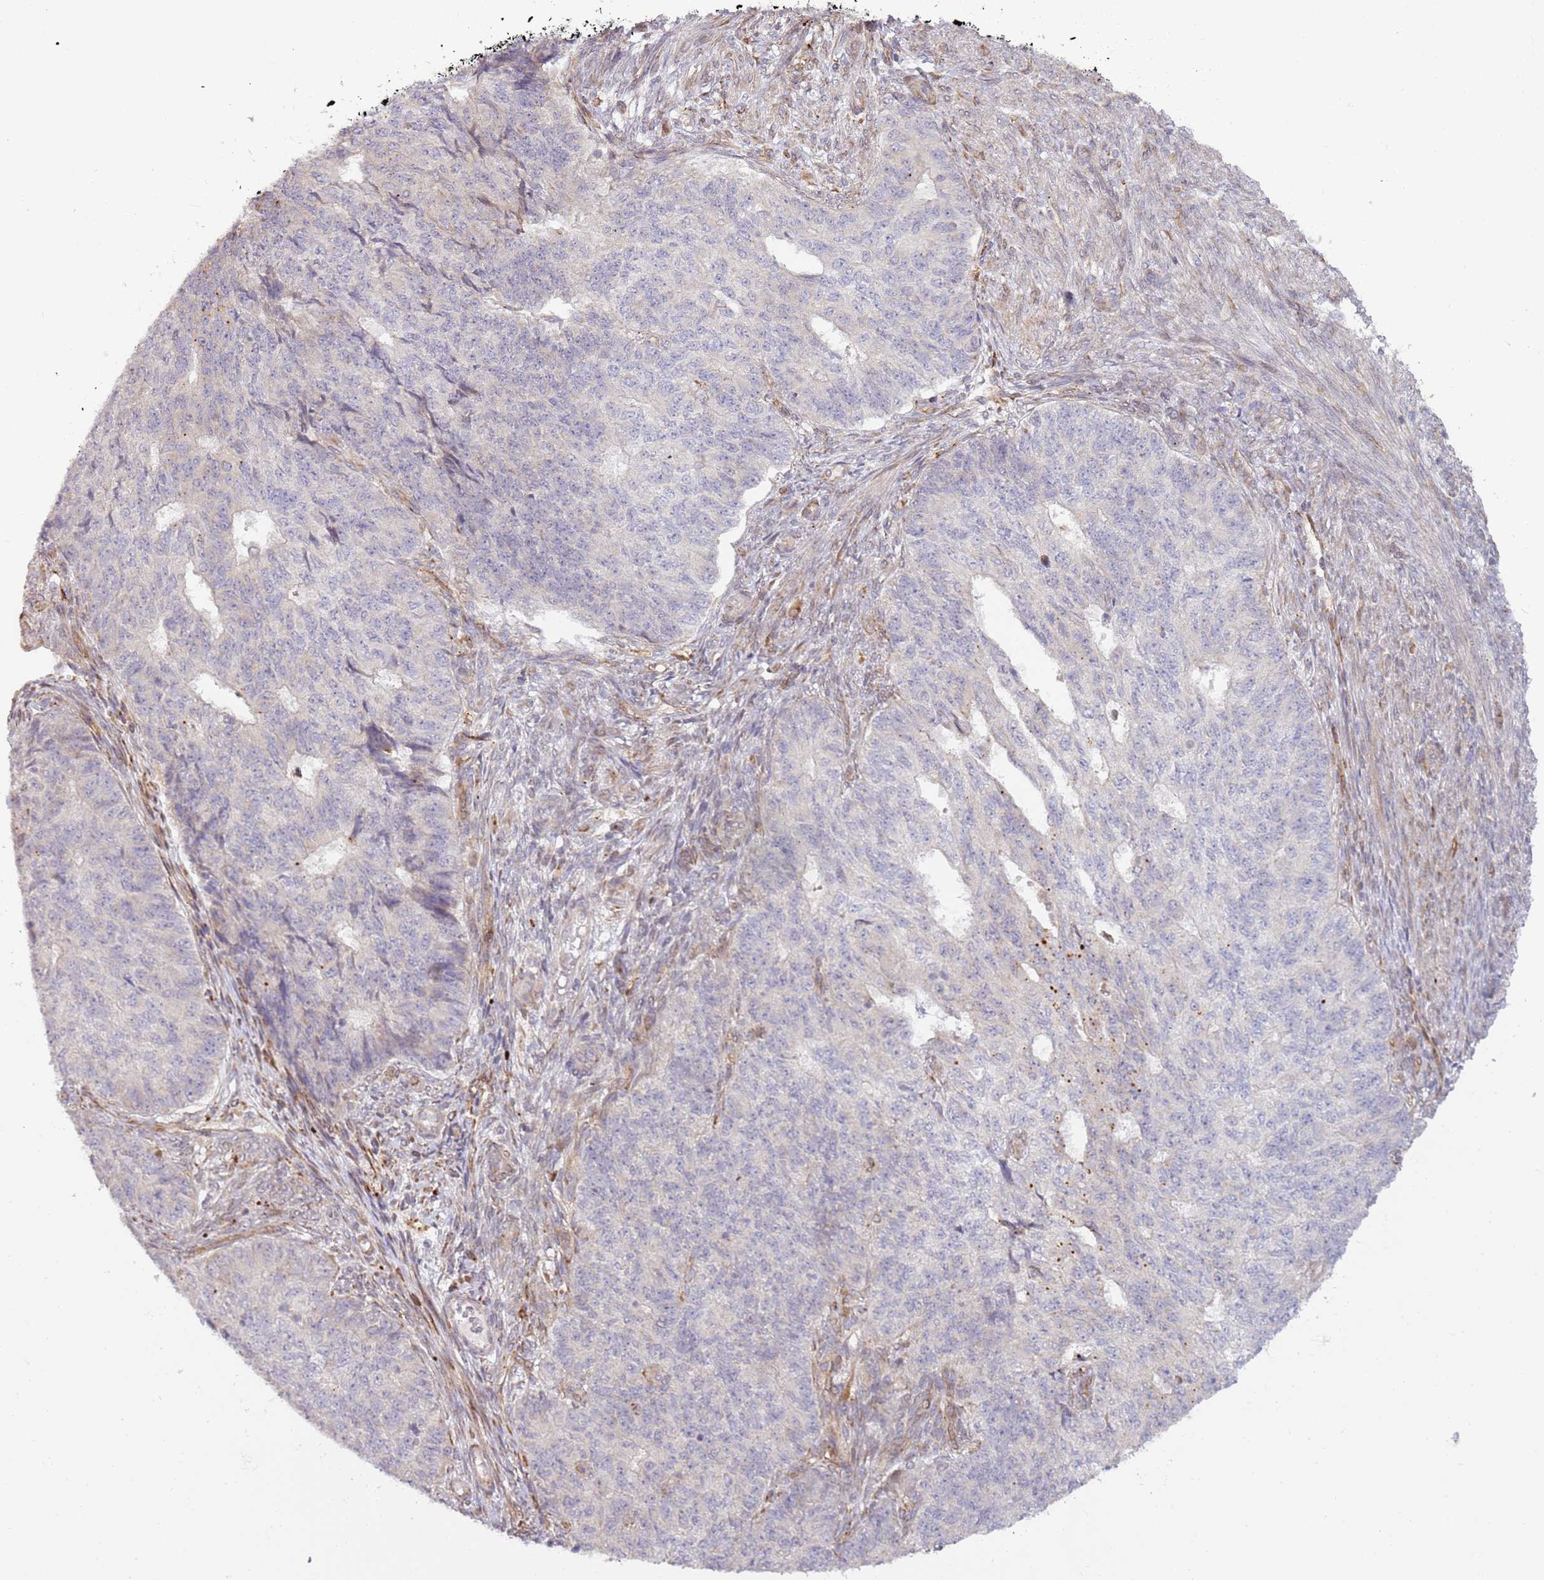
{"staining": {"intensity": "negative", "quantity": "none", "location": "none"}, "tissue": "endometrial cancer", "cell_type": "Tumor cells", "image_type": "cancer", "snomed": [{"axis": "morphology", "description": "Adenocarcinoma, NOS"}, {"axis": "topography", "description": "Endometrium"}], "caption": "Tumor cells show no significant positivity in adenocarcinoma (endometrial). (Immunohistochemistry (ihc), brightfield microscopy, high magnification).", "gene": "GRAP", "patient": {"sex": "female", "age": 32}}